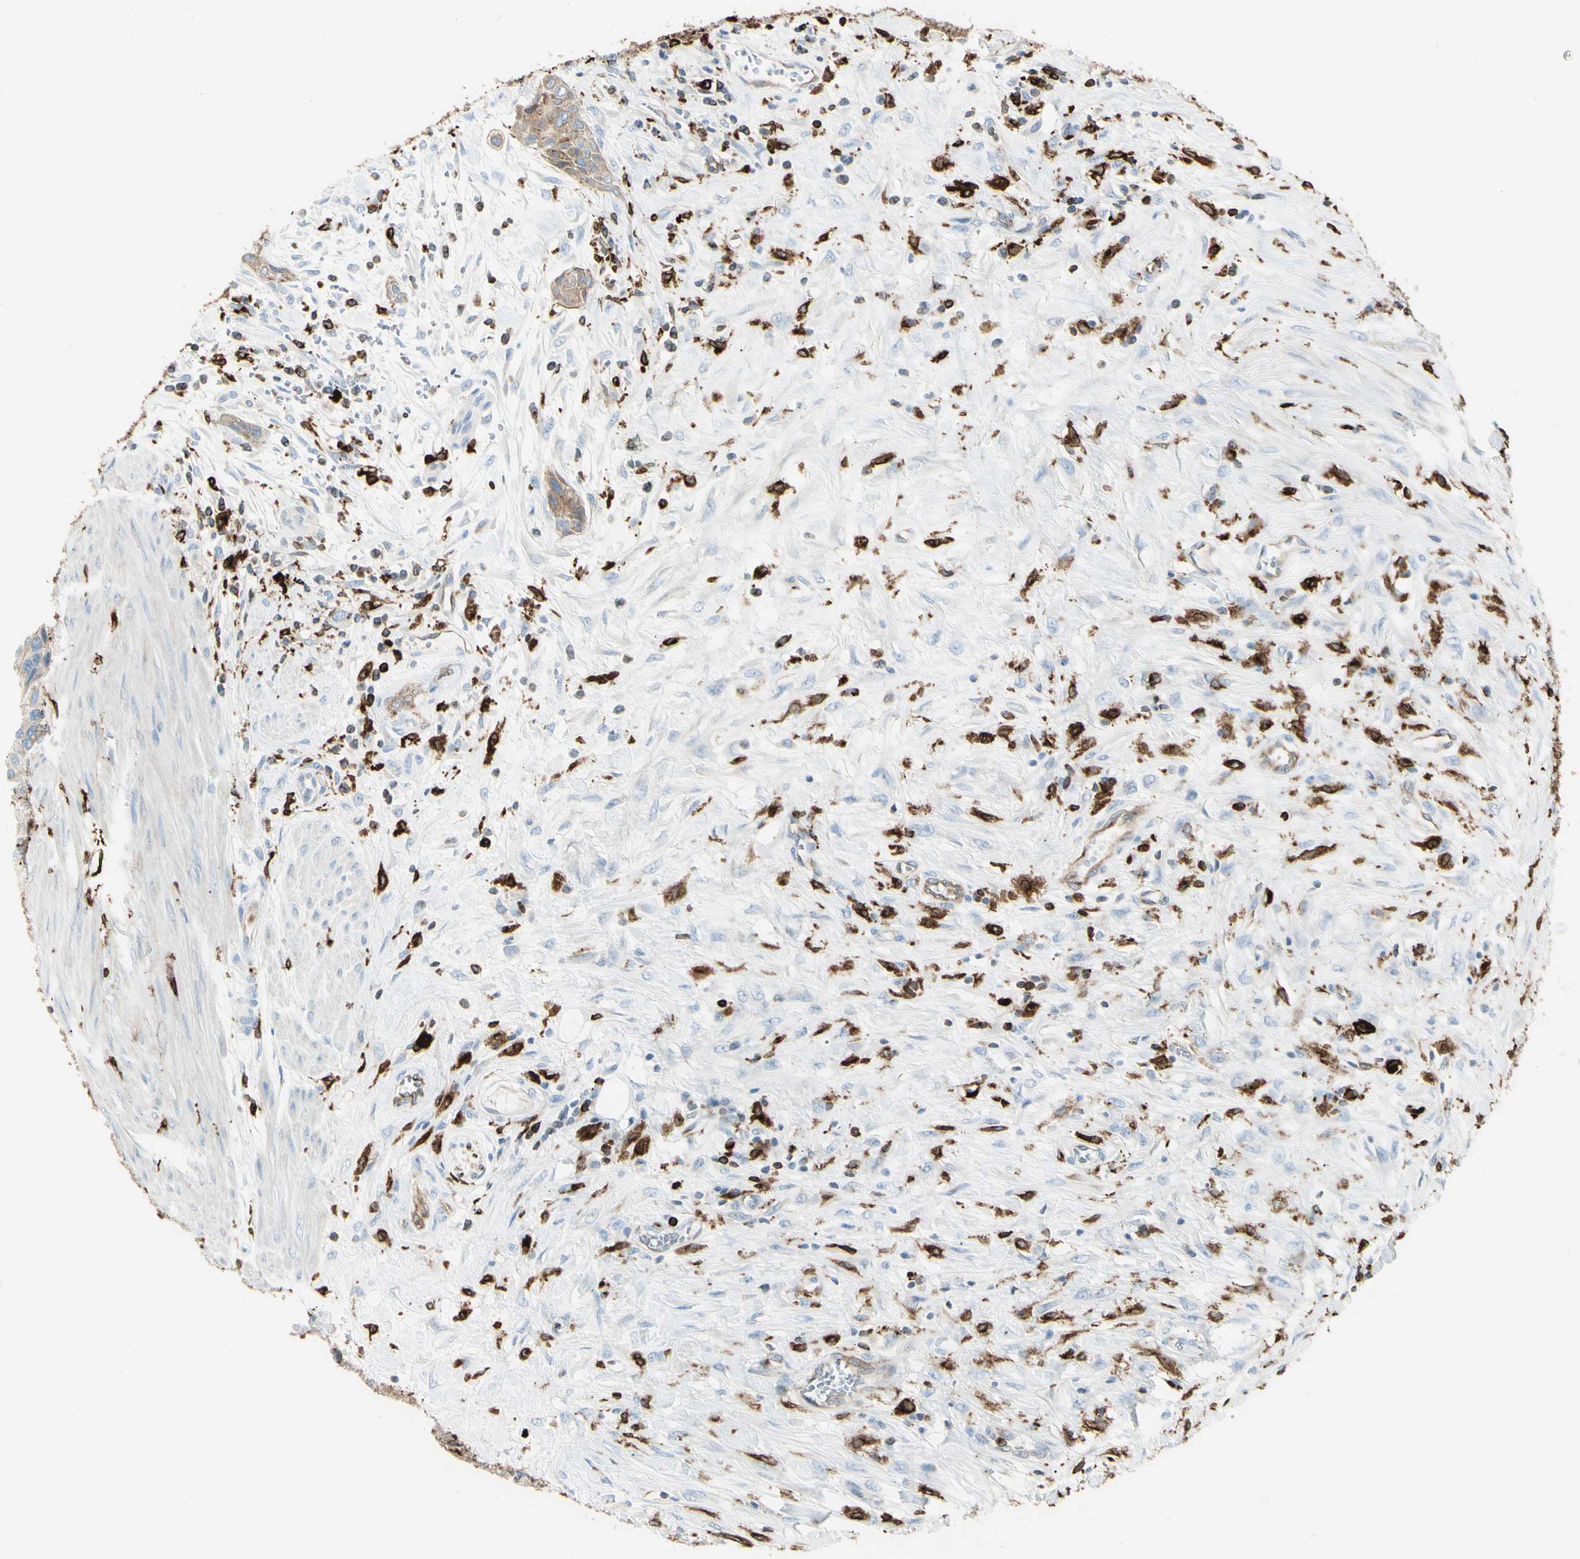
{"staining": {"intensity": "weak", "quantity": ">75%", "location": "cytoplasmic/membranous"}, "tissue": "urothelial cancer", "cell_type": "Tumor cells", "image_type": "cancer", "snomed": [{"axis": "morphology", "description": "Urothelial carcinoma, High grade"}, {"axis": "topography", "description": "Urinary bladder"}], "caption": "About >75% of tumor cells in human urothelial cancer demonstrate weak cytoplasmic/membranous protein positivity as visualized by brown immunohistochemical staining.", "gene": "CD74", "patient": {"sex": "male", "age": 35}}